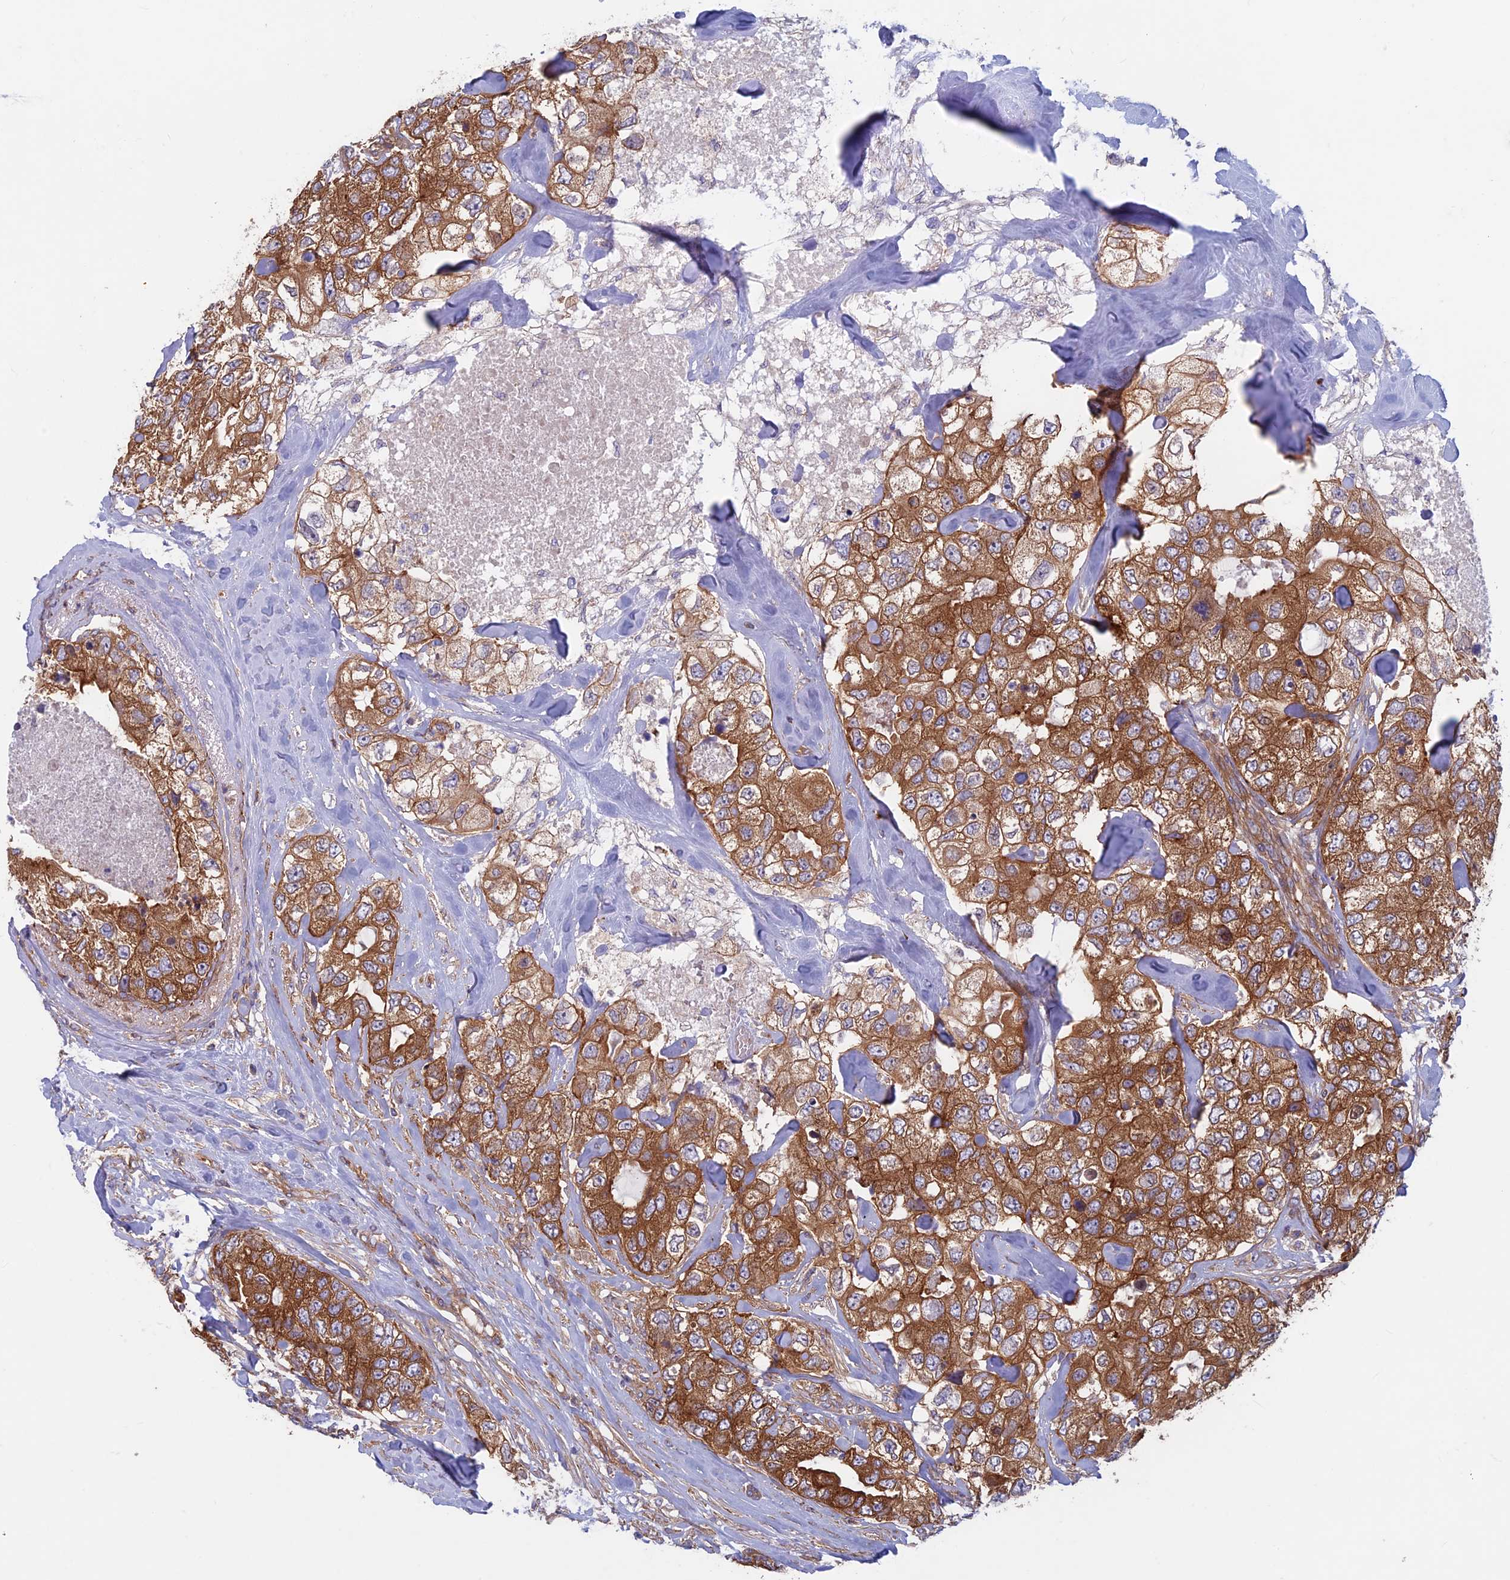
{"staining": {"intensity": "strong", "quantity": ">75%", "location": "cytoplasmic/membranous"}, "tissue": "breast cancer", "cell_type": "Tumor cells", "image_type": "cancer", "snomed": [{"axis": "morphology", "description": "Duct carcinoma"}, {"axis": "topography", "description": "Breast"}], "caption": "Immunohistochemical staining of breast cancer displays high levels of strong cytoplasmic/membranous positivity in approximately >75% of tumor cells. The staining is performed using DAB (3,3'-diaminobenzidine) brown chromogen to label protein expression. The nuclei are counter-stained blue using hematoxylin.", "gene": "DNM1L", "patient": {"sex": "female", "age": 62}}